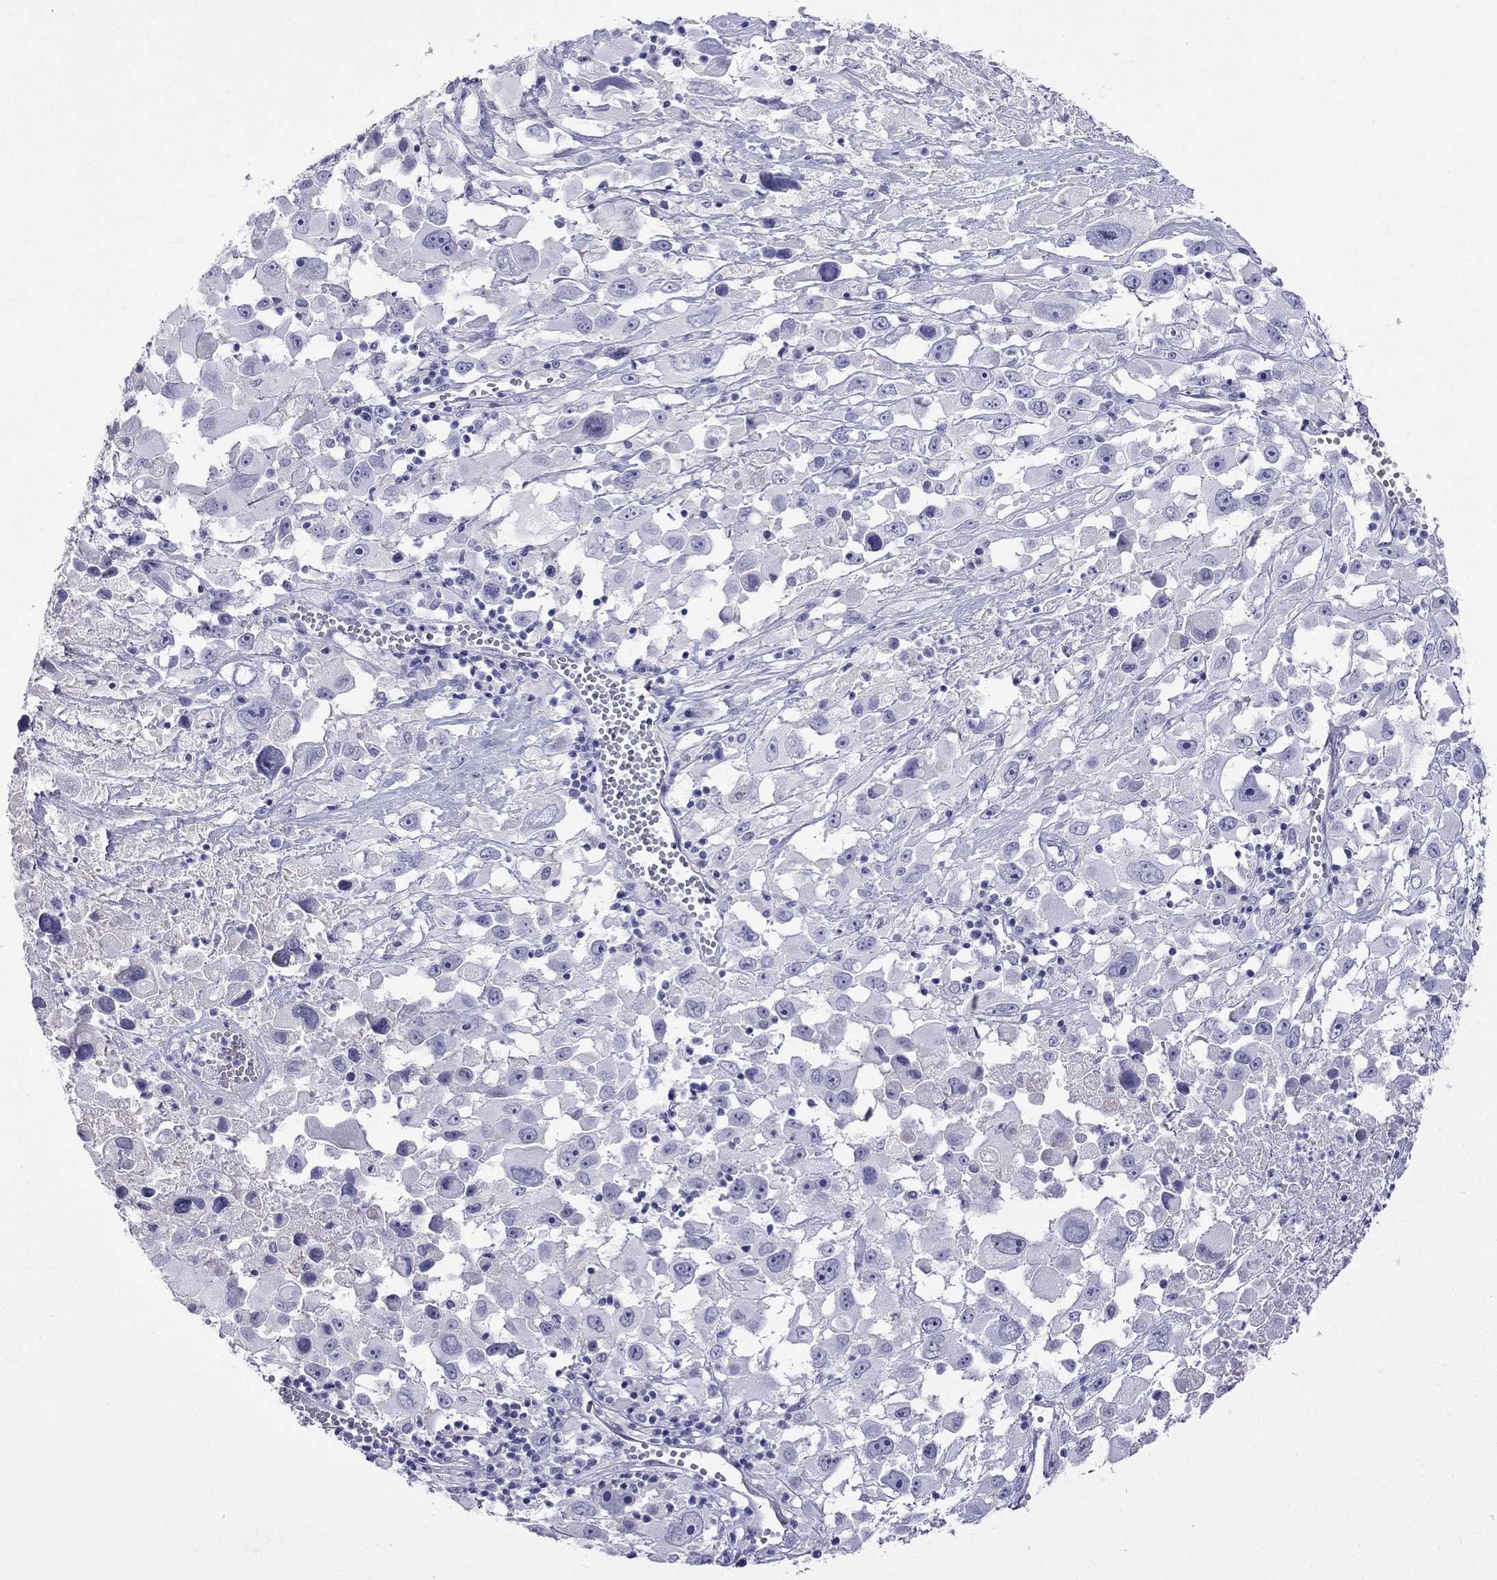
{"staining": {"intensity": "negative", "quantity": "none", "location": "none"}, "tissue": "melanoma", "cell_type": "Tumor cells", "image_type": "cancer", "snomed": [{"axis": "morphology", "description": "Malignant melanoma, Metastatic site"}, {"axis": "topography", "description": "Soft tissue"}], "caption": "Protein analysis of malignant melanoma (metastatic site) demonstrates no significant positivity in tumor cells.", "gene": "MGP", "patient": {"sex": "male", "age": 50}}